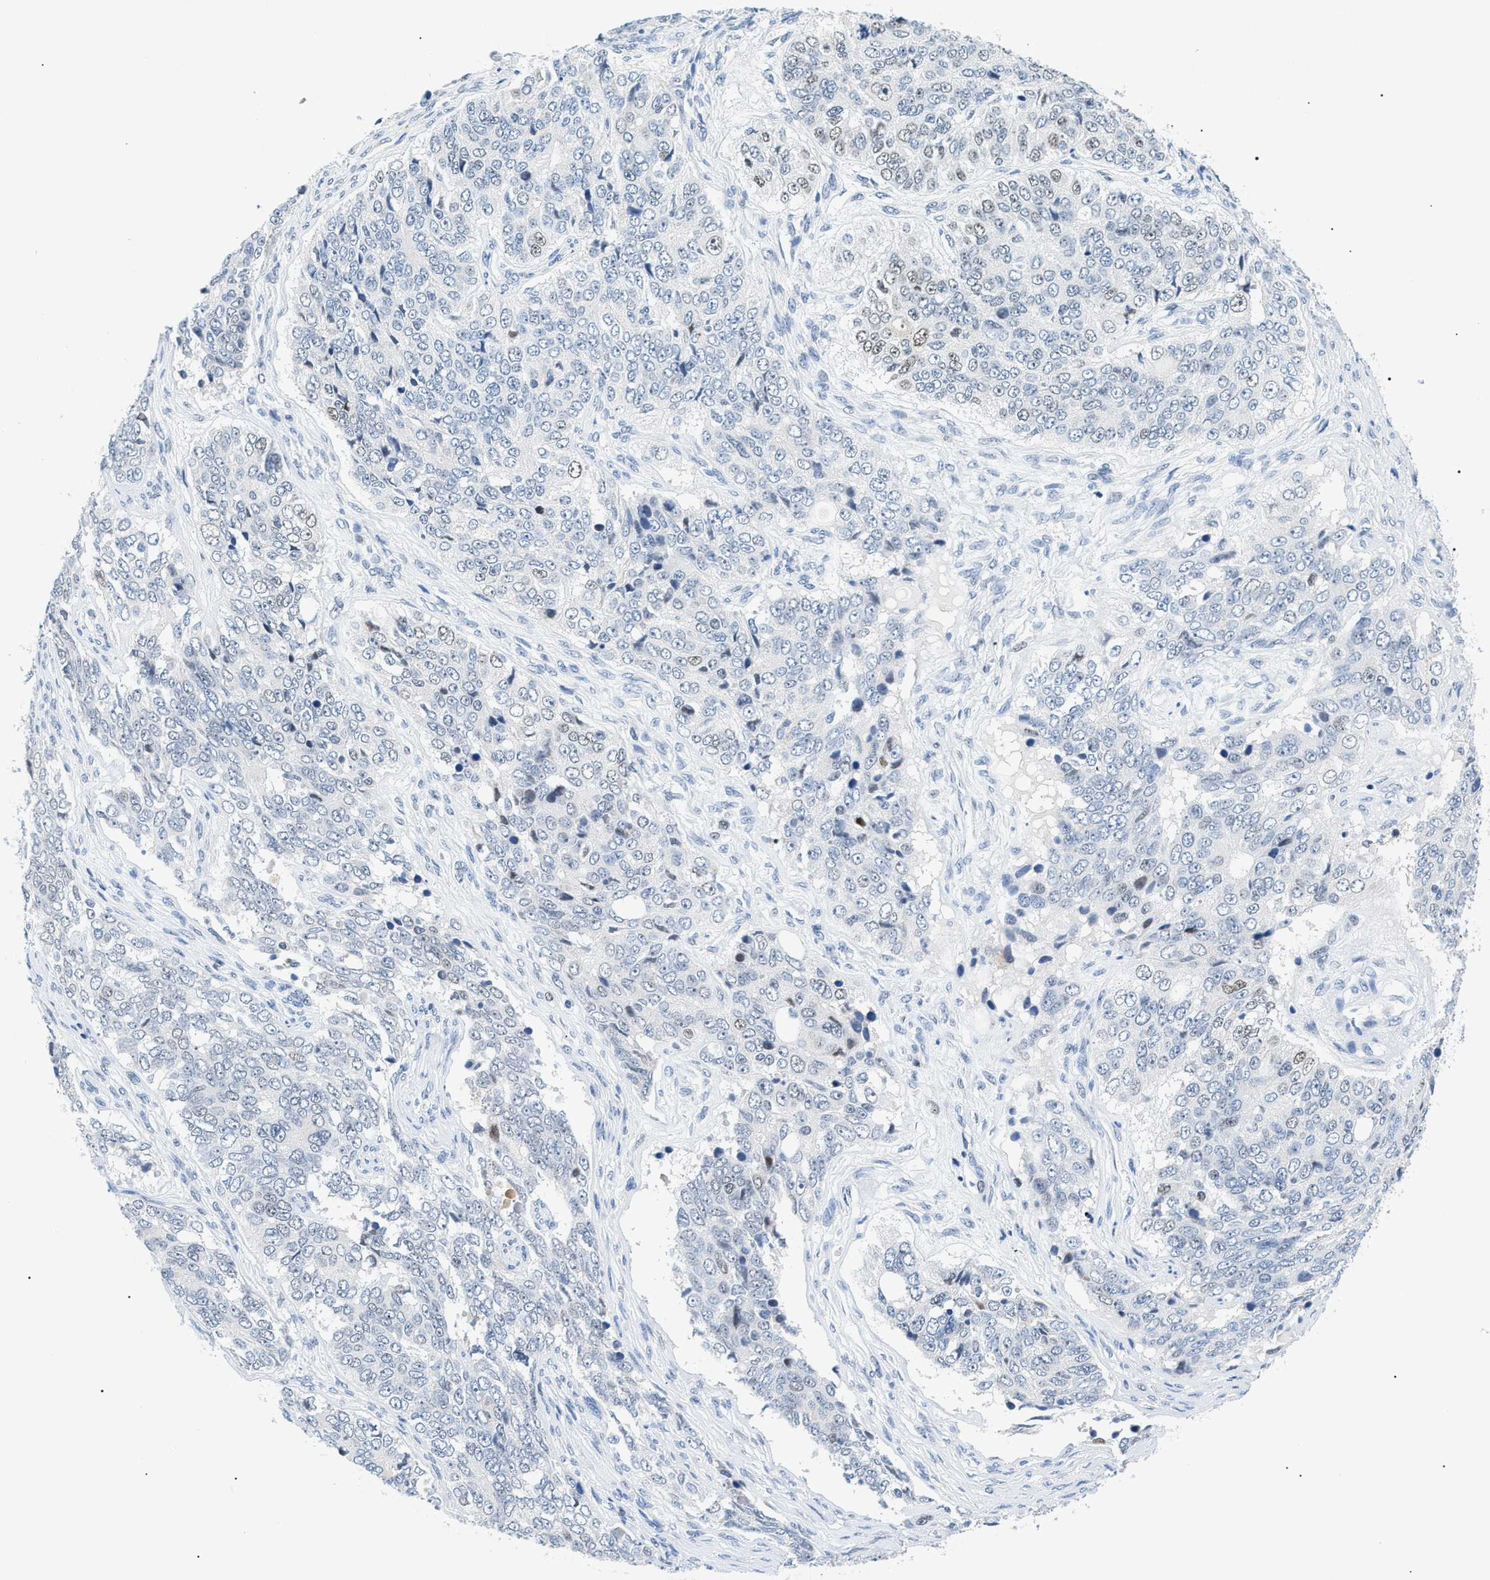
{"staining": {"intensity": "weak", "quantity": "<25%", "location": "nuclear"}, "tissue": "ovarian cancer", "cell_type": "Tumor cells", "image_type": "cancer", "snomed": [{"axis": "morphology", "description": "Carcinoma, endometroid"}, {"axis": "topography", "description": "Ovary"}], "caption": "This is an immunohistochemistry micrograph of human ovarian cancer (endometroid carcinoma). There is no staining in tumor cells.", "gene": "SMARCC1", "patient": {"sex": "female", "age": 51}}